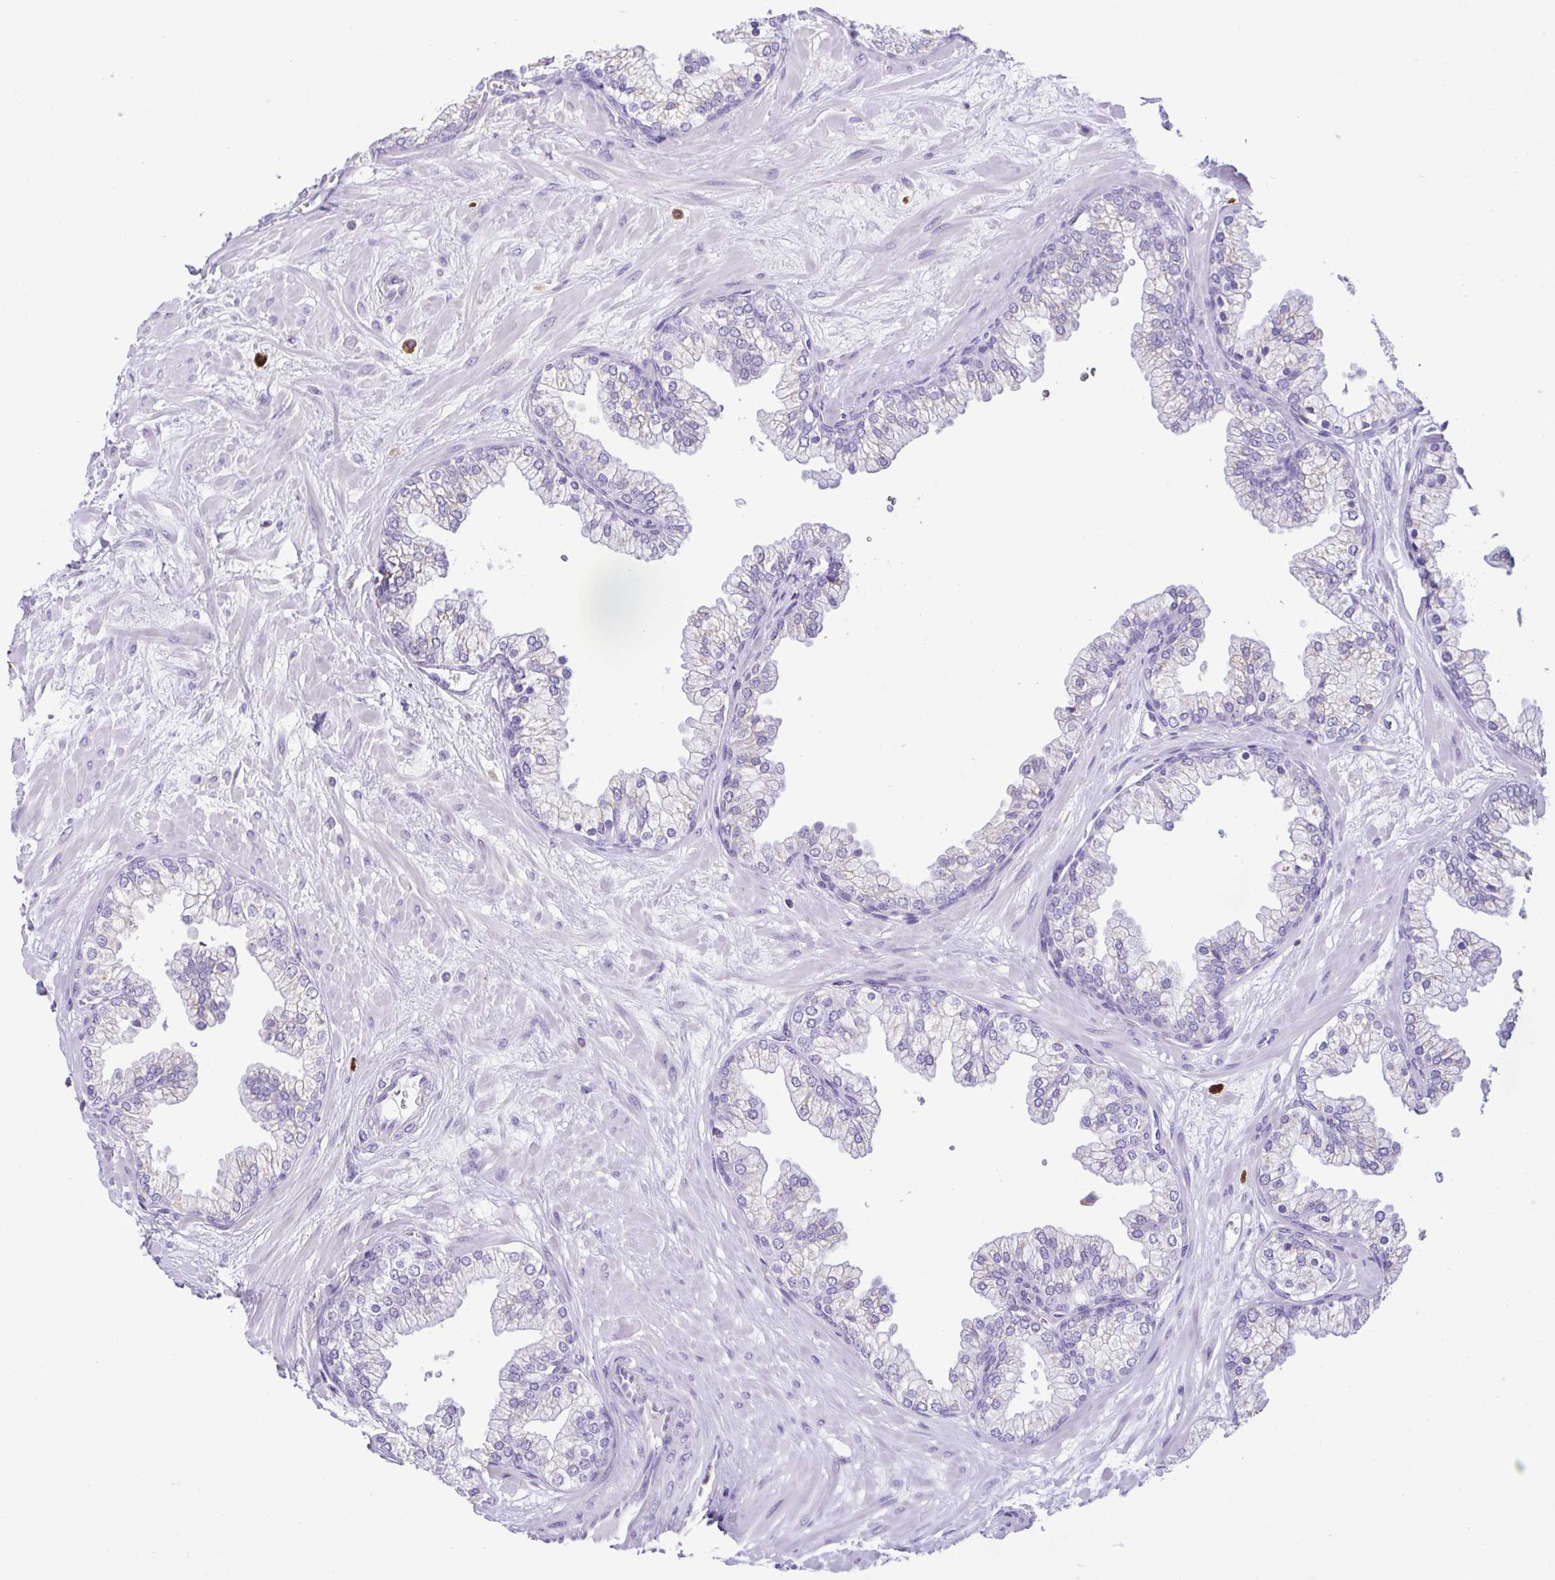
{"staining": {"intensity": "negative", "quantity": "none", "location": "none"}, "tissue": "prostate", "cell_type": "Glandular cells", "image_type": "normal", "snomed": [{"axis": "morphology", "description": "Normal tissue, NOS"}, {"axis": "topography", "description": "Prostate"}, {"axis": "topography", "description": "Peripheral nerve tissue"}], "caption": "Immunohistochemistry histopathology image of unremarkable prostate: human prostate stained with DAB (3,3'-diaminobenzidine) displays no significant protein positivity in glandular cells.", "gene": "PGLYRP1", "patient": {"sex": "male", "age": 61}}